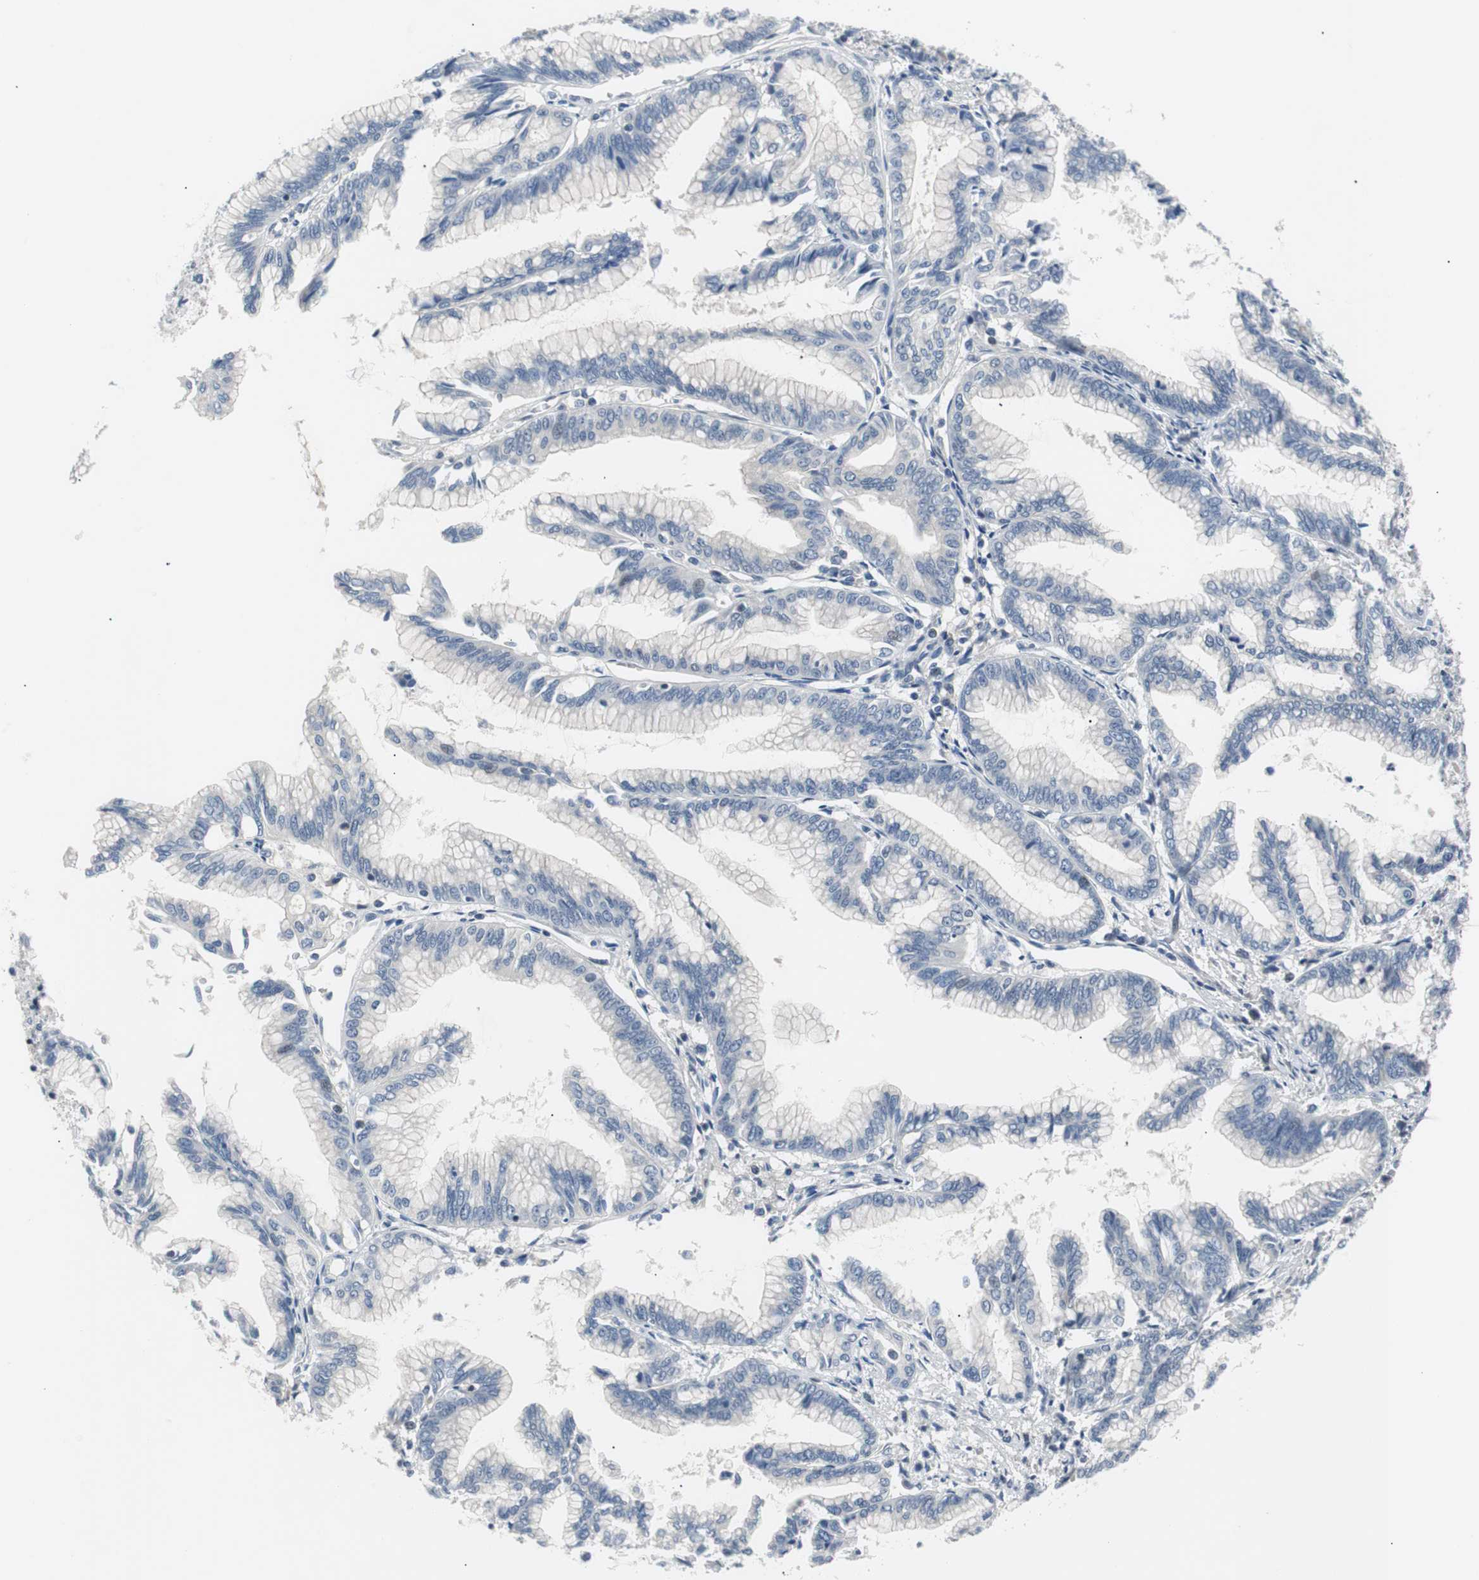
{"staining": {"intensity": "negative", "quantity": "none", "location": "none"}, "tissue": "pancreatic cancer", "cell_type": "Tumor cells", "image_type": "cancer", "snomed": [{"axis": "morphology", "description": "Adenocarcinoma, NOS"}, {"axis": "topography", "description": "Pancreas"}], "caption": "IHC photomicrograph of pancreatic adenocarcinoma stained for a protein (brown), which exhibits no expression in tumor cells. The staining was performed using DAB to visualize the protein expression in brown, while the nuclei were stained in blue with hematoxylin (Magnification: 20x).", "gene": "MAP2K4", "patient": {"sex": "female", "age": 64}}